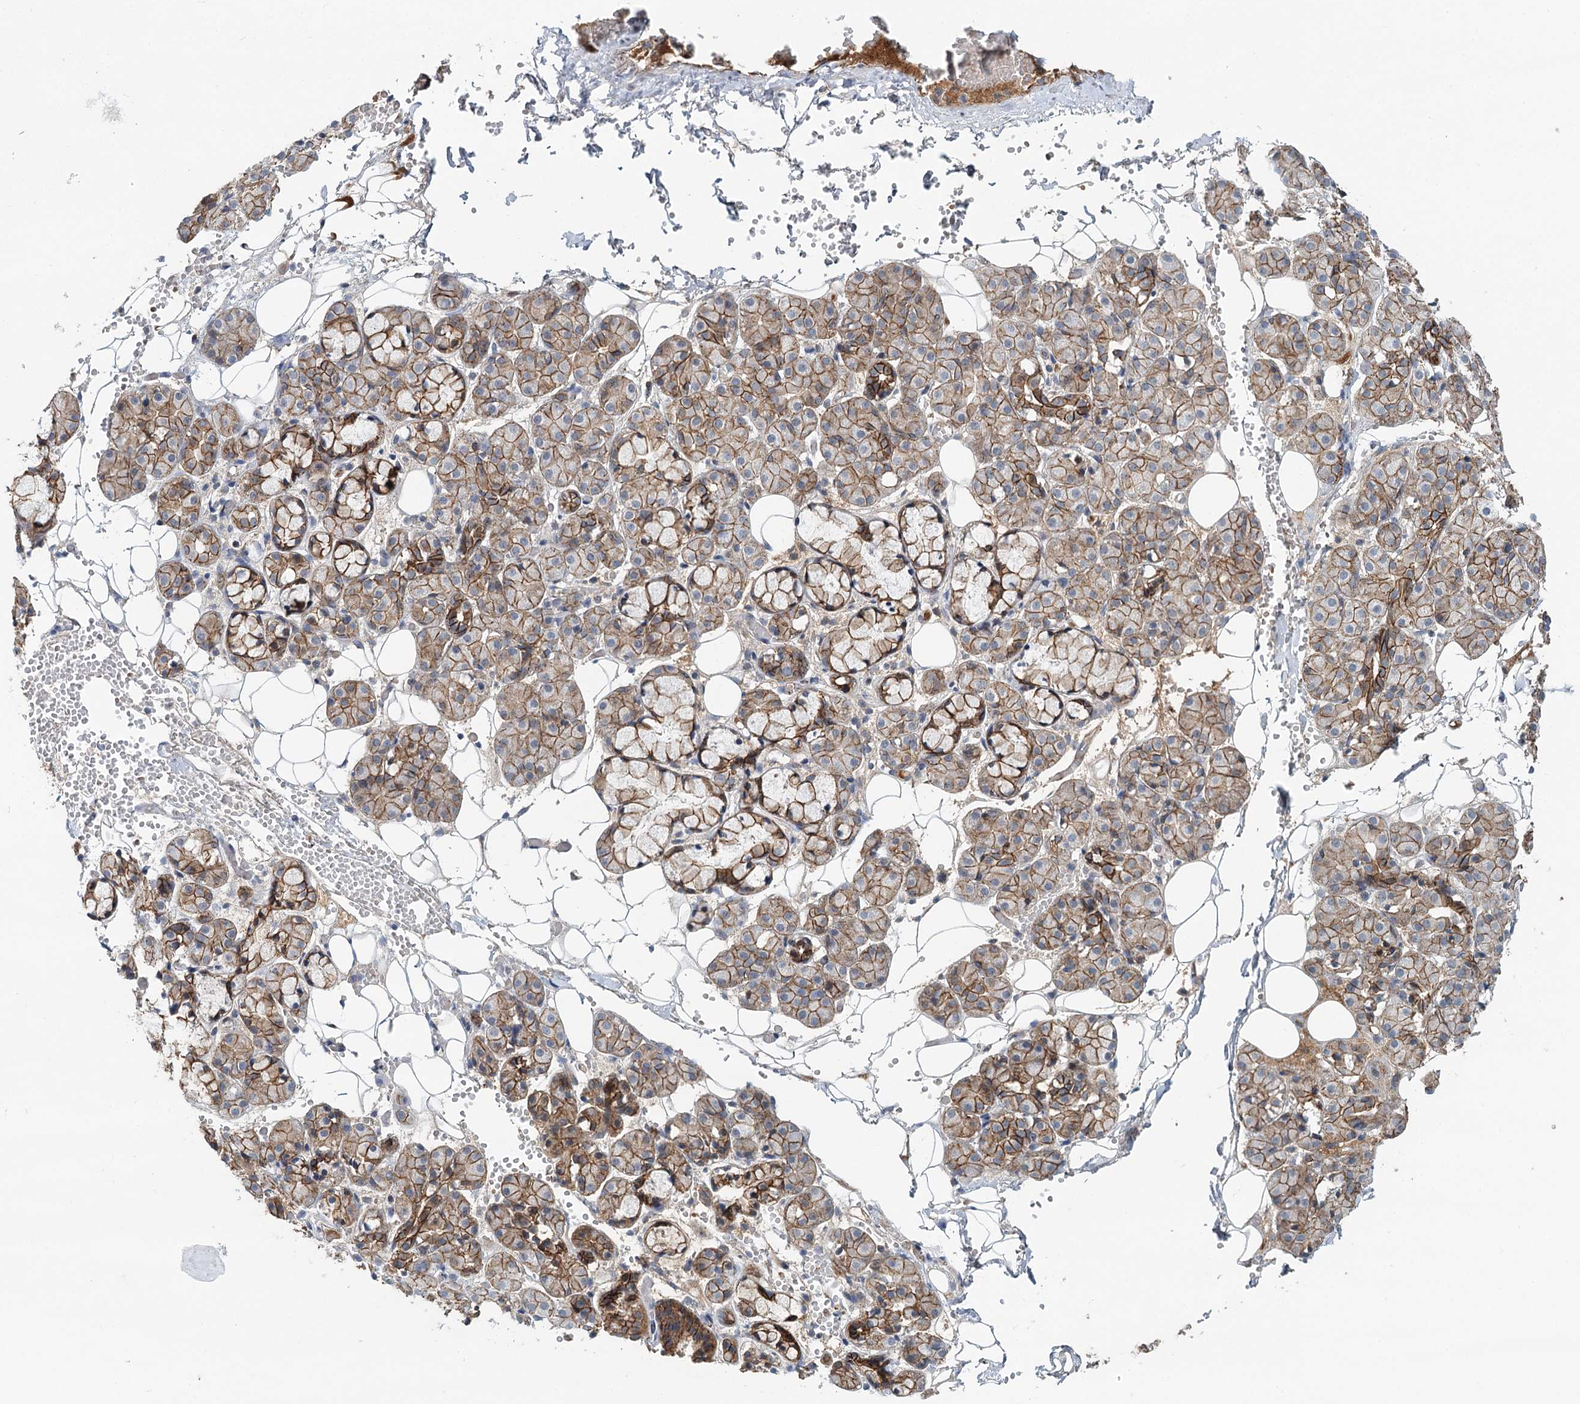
{"staining": {"intensity": "moderate", "quantity": ">75%", "location": "cytoplasmic/membranous"}, "tissue": "salivary gland", "cell_type": "Glandular cells", "image_type": "normal", "snomed": [{"axis": "morphology", "description": "Normal tissue, NOS"}, {"axis": "topography", "description": "Salivary gland"}], "caption": "Immunohistochemical staining of unremarkable salivary gland displays moderate cytoplasmic/membranous protein positivity in about >75% of glandular cells. (Brightfield microscopy of DAB IHC at high magnification).", "gene": "PKP4", "patient": {"sex": "male", "age": 63}}